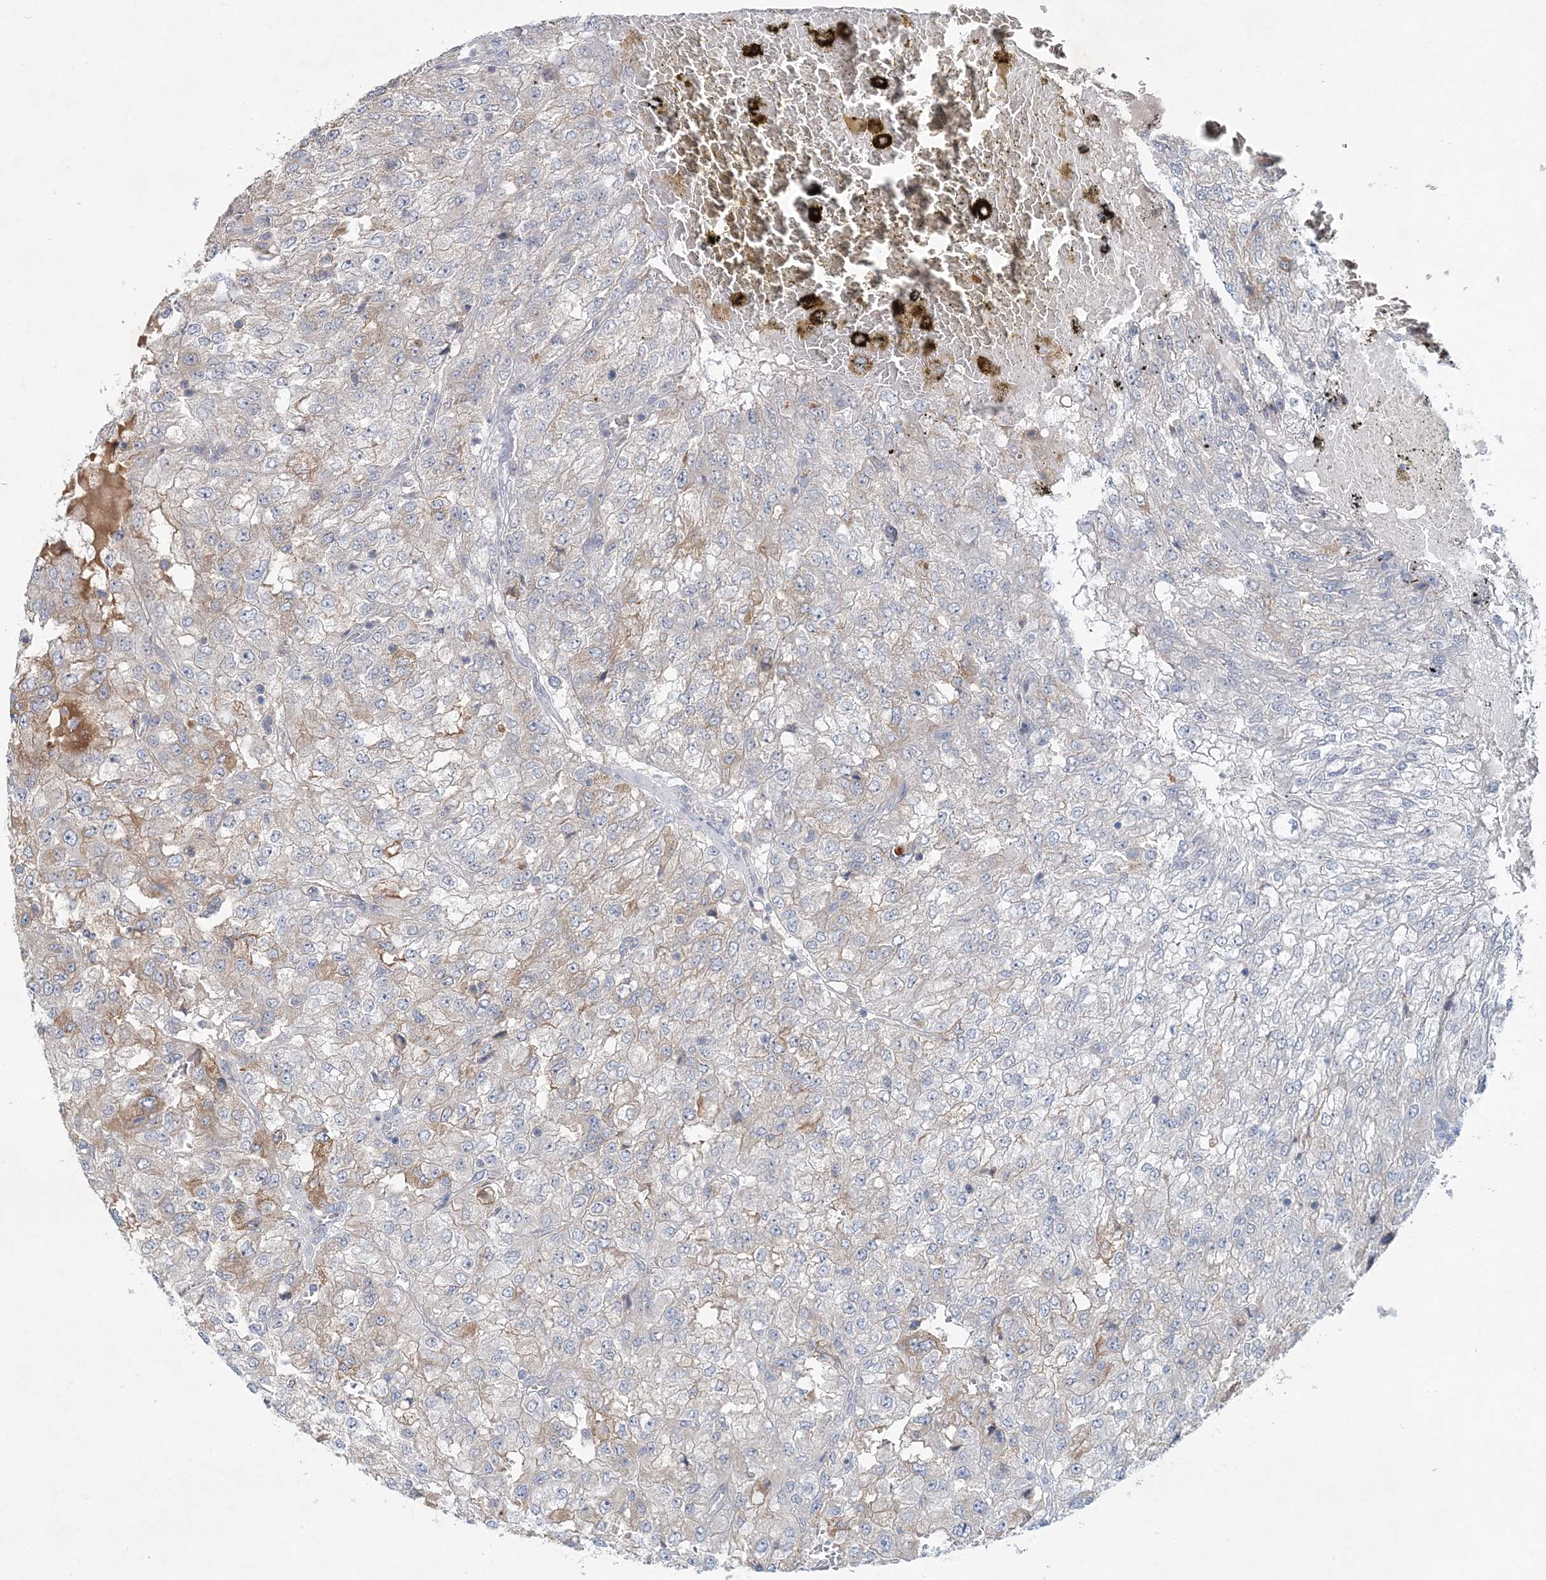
{"staining": {"intensity": "weak", "quantity": "<25%", "location": "cytoplasmic/membranous"}, "tissue": "renal cancer", "cell_type": "Tumor cells", "image_type": "cancer", "snomed": [{"axis": "morphology", "description": "Adenocarcinoma, NOS"}, {"axis": "topography", "description": "Kidney"}], "caption": "Micrograph shows no significant protein positivity in tumor cells of renal cancer.", "gene": "RNF25", "patient": {"sex": "female", "age": 54}}